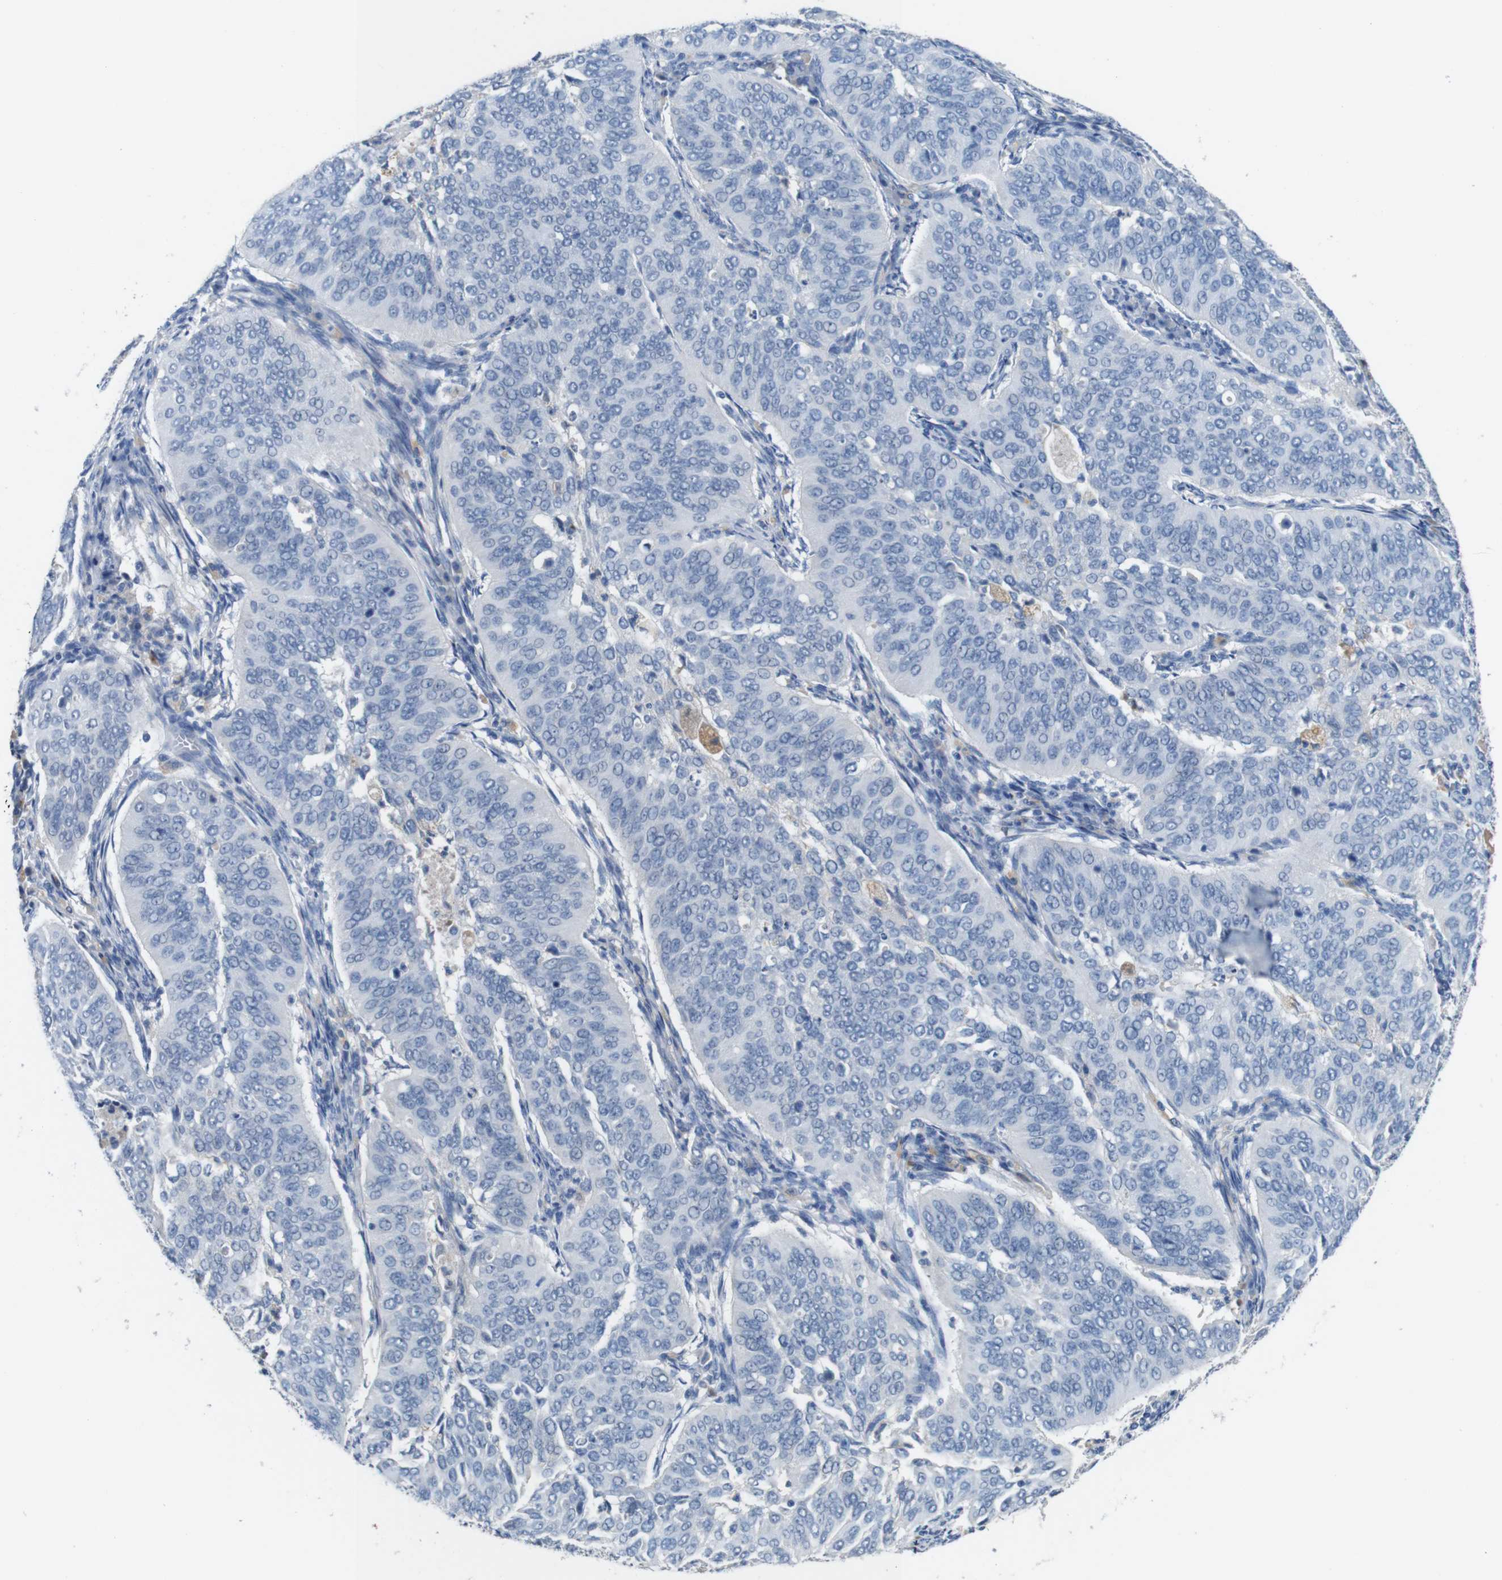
{"staining": {"intensity": "negative", "quantity": "none", "location": "none"}, "tissue": "cervical cancer", "cell_type": "Tumor cells", "image_type": "cancer", "snomed": [{"axis": "morphology", "description": "Normal tissue, NOS"}, {"axis": "morphology", "description": "Squamous cell carcinoma, NOS"}, {"axis": "topography", "description": "Cervix"}], "caption": "This is a histopathology image of immunohistochemistry (IHC) staining of cervical cancer (squamous cell carcinoma), which shows no expression in tumor cells.", "gene": "SLC2A8", "patient": {"sex": "female", "age": 39}}